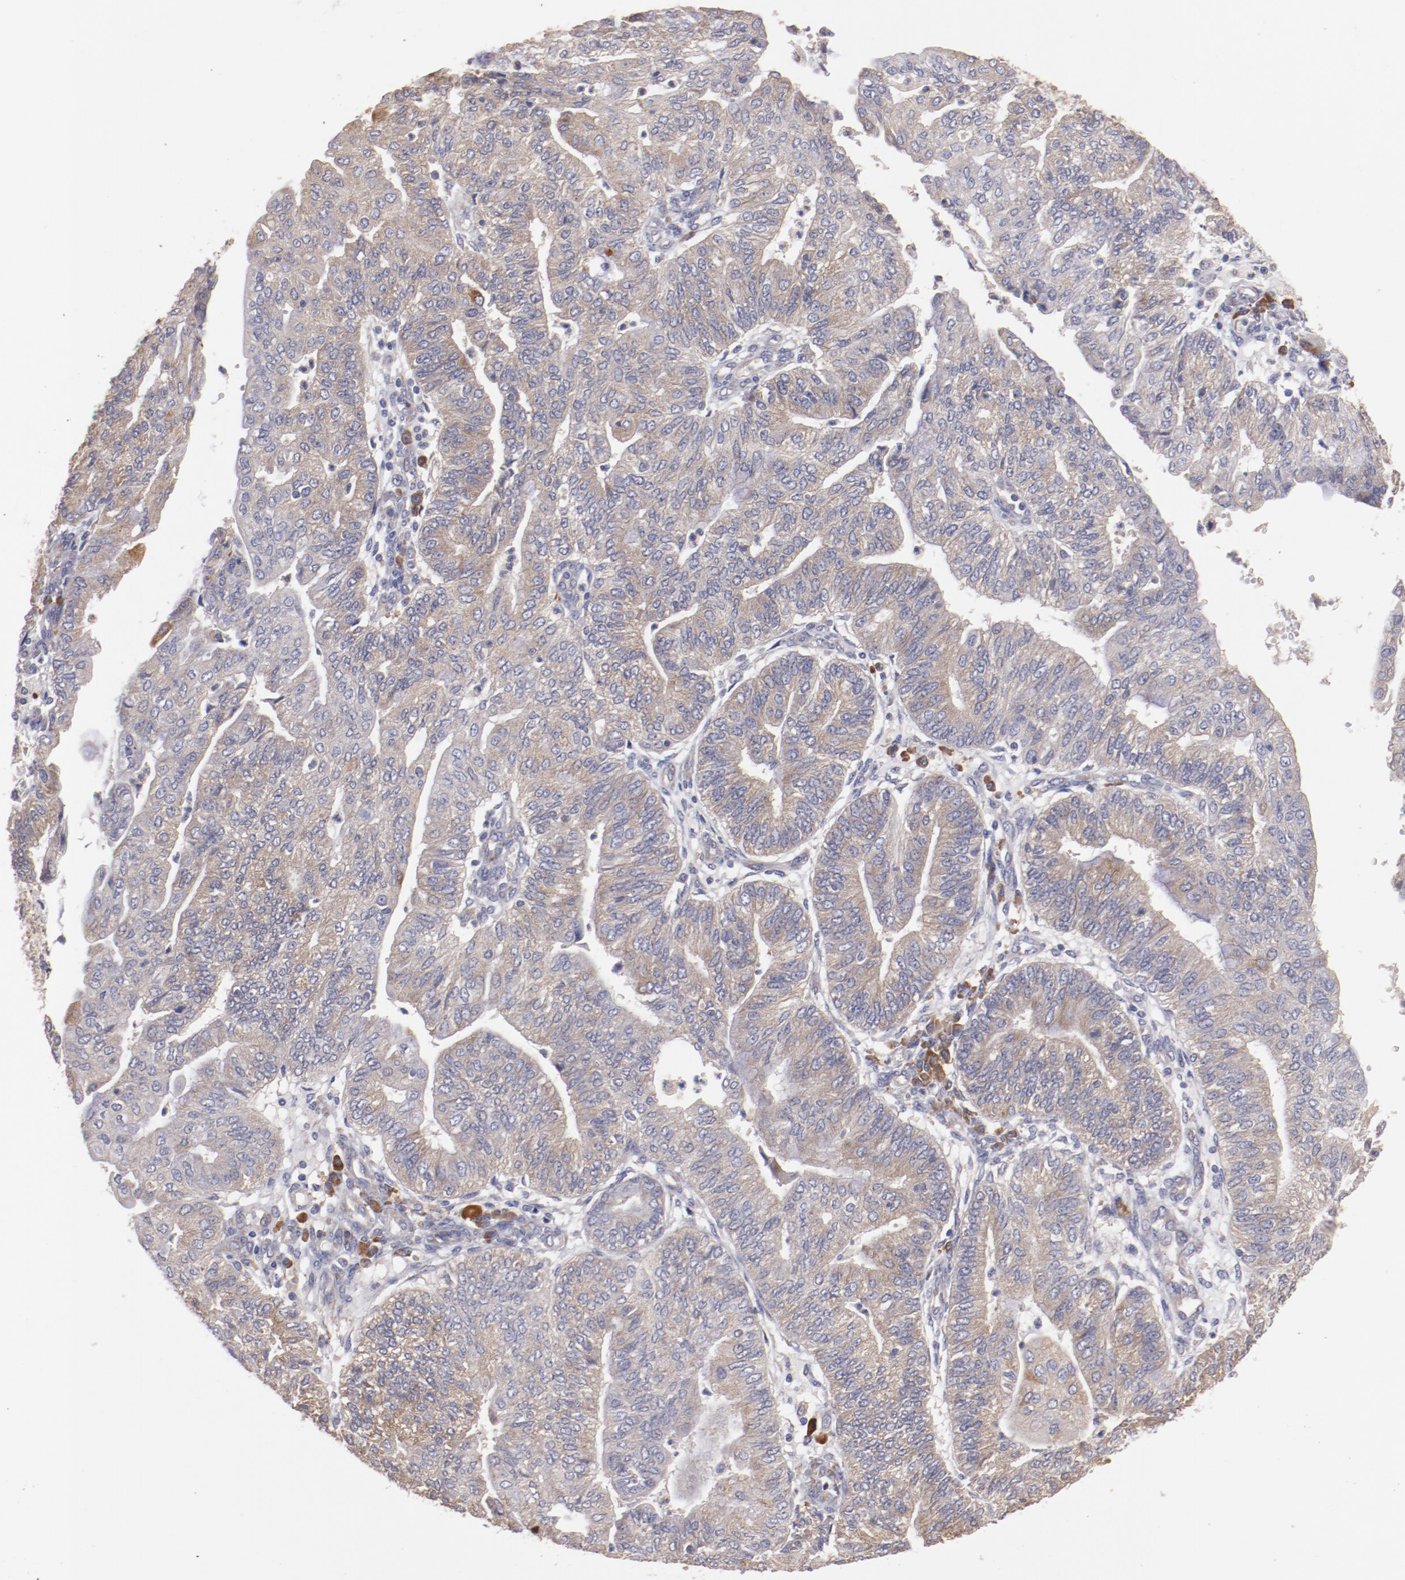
{"staining": {"intensity": "moderate", "quantity": ">75%", "location": "cytoplasmic/membranous"}, "tissue": "endometrial cancer", "cell_type": "Tumor cells", "image_type": "cancer", "snomed": [{"axis": "morphology", "description": "Adenocarcinoma, NOS"}, {"axis": "topography", "description": "Endometrium"}], "caption": "Endometrial cancer (adenocarcinoma) stained with a brown dye reveals moderate cytoplasmic/membranous positive expression in about >75% of tumor cells.", "gene": "ENTPD5", "patient": {"sex": "female", "age": 59}}